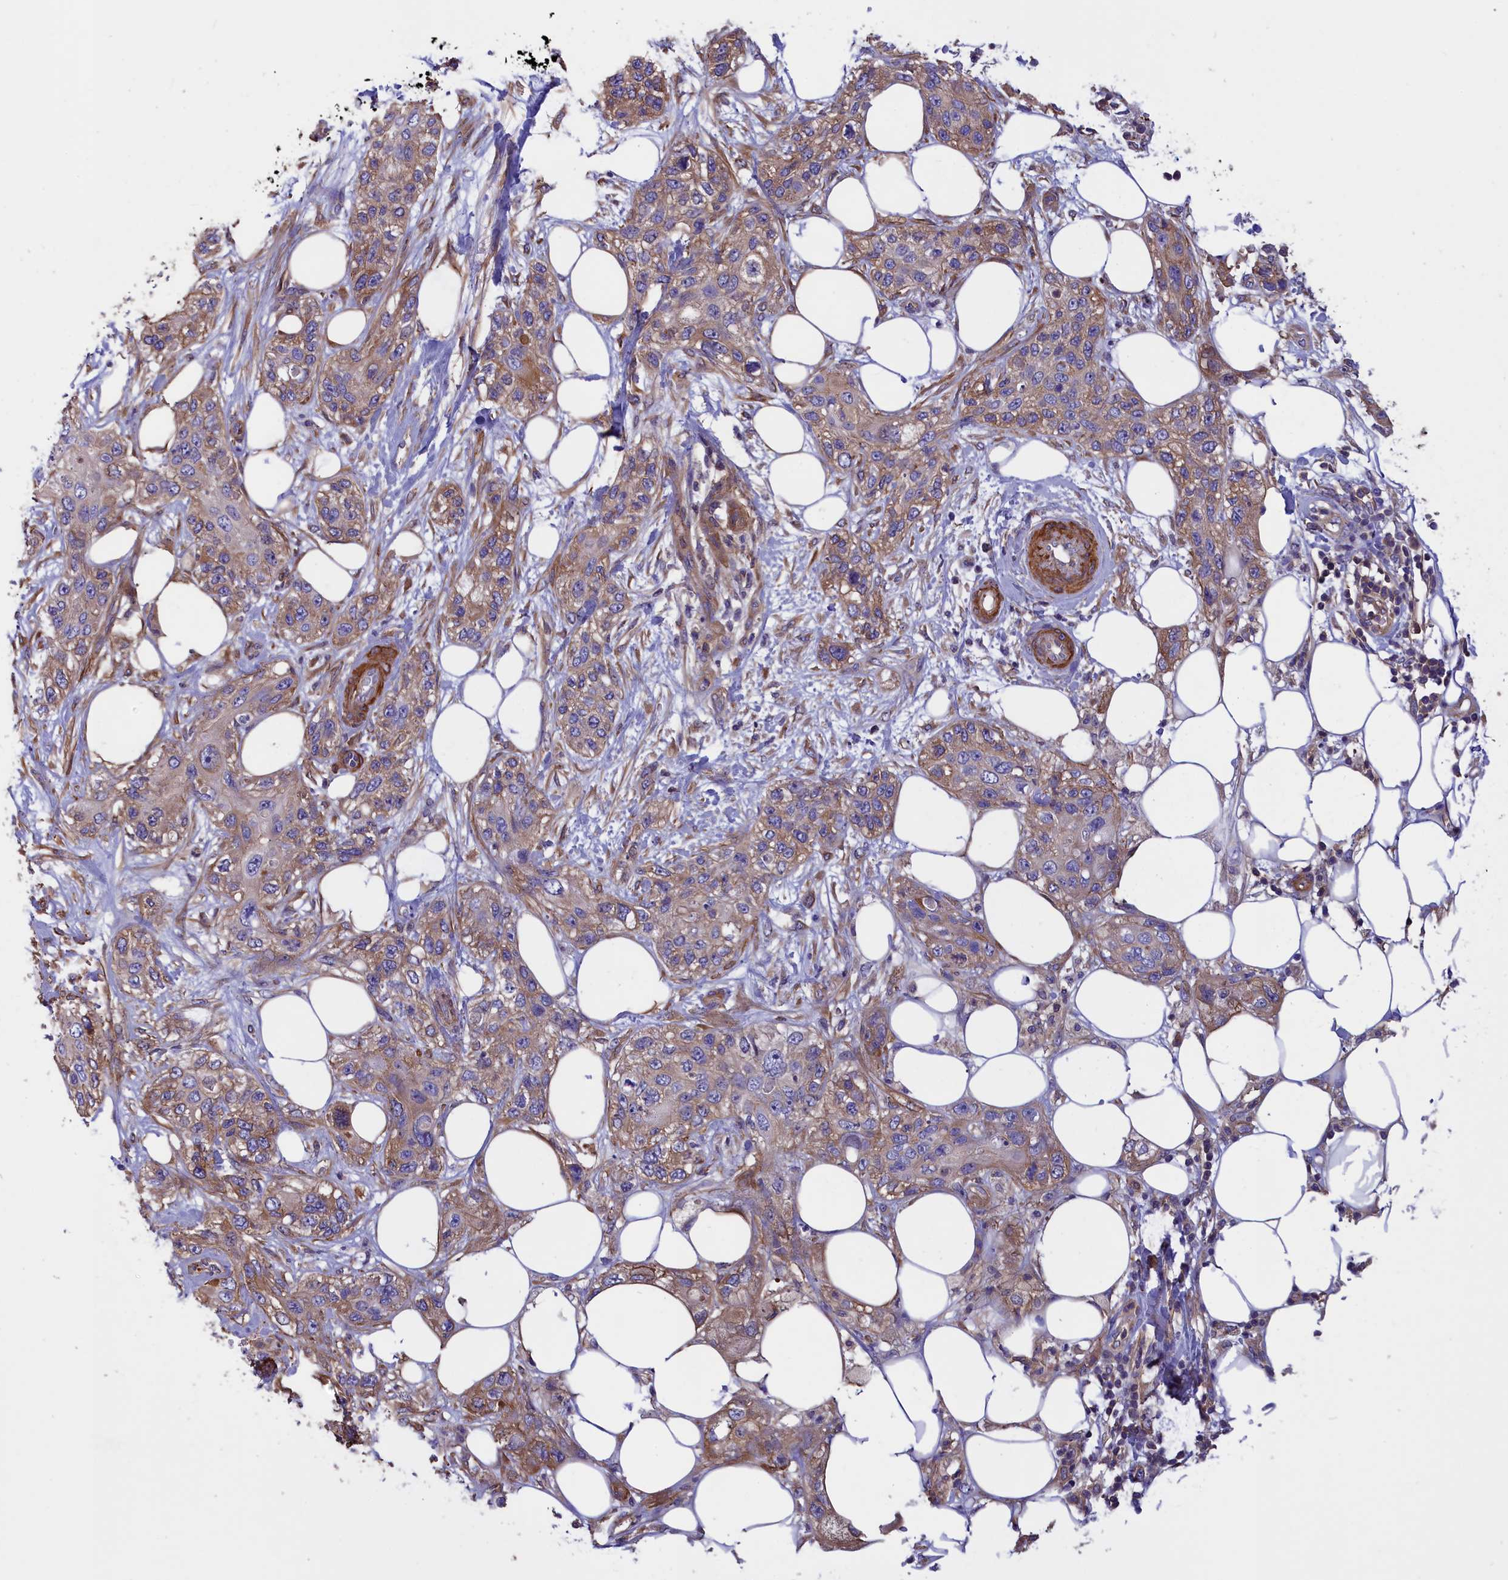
{"staining": {"intensity": "weak", "quantity": ">75%", "location": "cytoplasmic/membranous"}, "tissue": "skin cancer", "cell_type": "Tumor cells", "image_type": "cancer", "snomed": [{"axis": "morphology", "description": "Normal tissue, NOS"}, {"axis": "morphology", "description": "Squamous cell carcinoma, NOS"}, {"axis": "topography", "description": "Skin"}], "caption": "A brown stain shows weak cytoplasmic/membranous staining of a protein in skin cancer tumor cells.", "gene": "AMDHD2", "patient": {"sex": "male", "age": 72}}